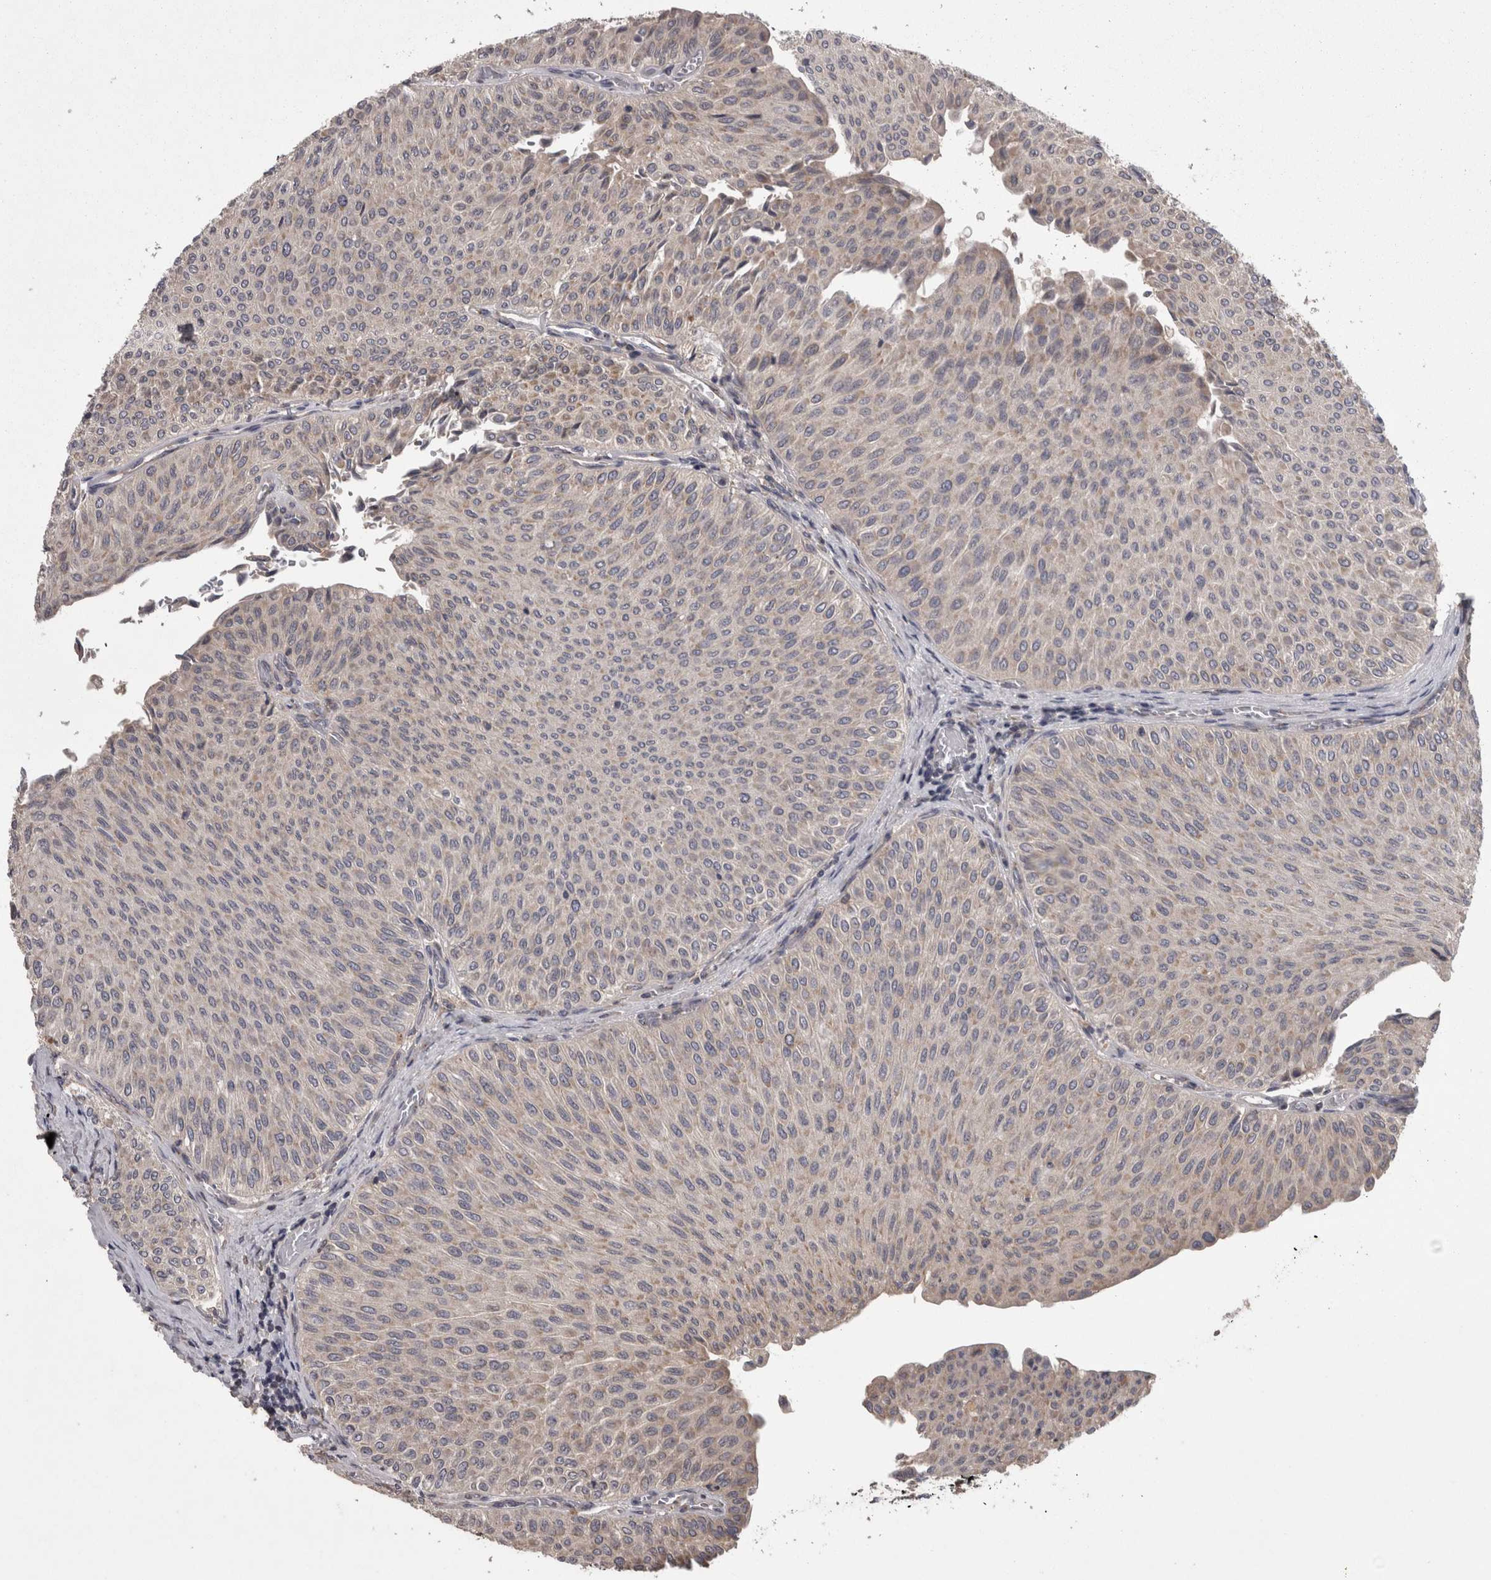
{"staining": {"intensity": "negative", "quantity": "none", "location": "none"}, "tissue": "urothelial cancer", "cell_type": "Tumor cells", "image_type": "cancer", "snomed": [{"axis": "morphology", "description": "Urothelial carcinoma, Low grade"}, {"axis": "topography", "description": "Urinary bladder"}], "caption": "High power microscopy histopathology image of an immunohistochemistry (IHC) image of urothelial cancer, revealing no significant expression in tumor cells.", "gene": "PCM1", "patient": {"sex": "male", "age": 78}}